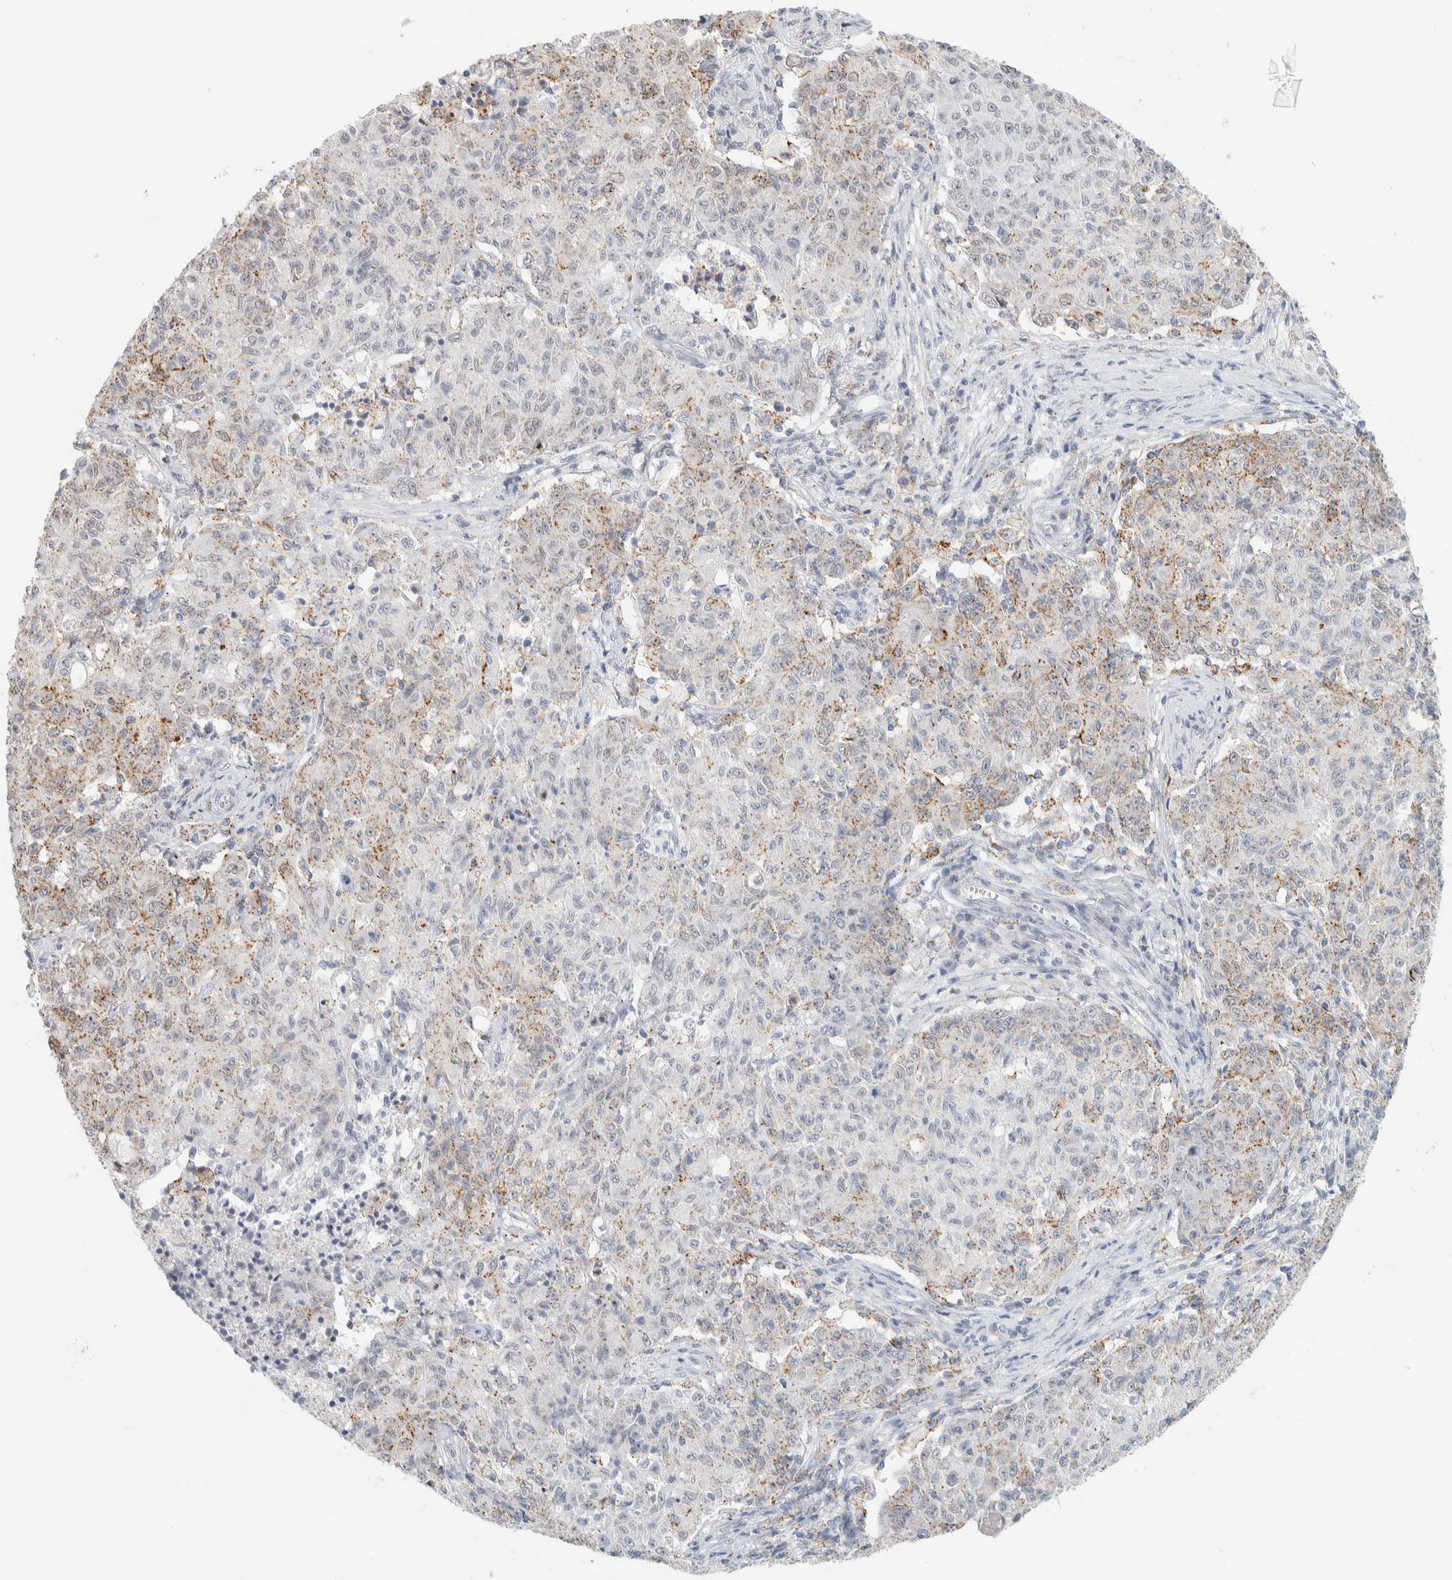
{"staining": {"intensity": "moderate", "quantity": "25%-75%", "location": "cytoplasmic/membranous"}, "tissue": "ovarian cancer", "cell_type": "Tumor cells", "image_type": "cancer", "snomed": [{"axis": "morphology", "description": "Carcinoma, endometroid"}, {"axis": "topography", "description": "Ovary"}], "caption": "Immunohistochemical staining of ovarian cancer demonstrates medium levels of moderate cytoplasmic/membranous expression in about 25%-75% of tumor cells. (DAB (3,3'-diaminobenzidine) = brown stain, brightfield microscopy at high magnification).", "gene": "CDH17", "patient": {"sex": "female", "age": 42}}